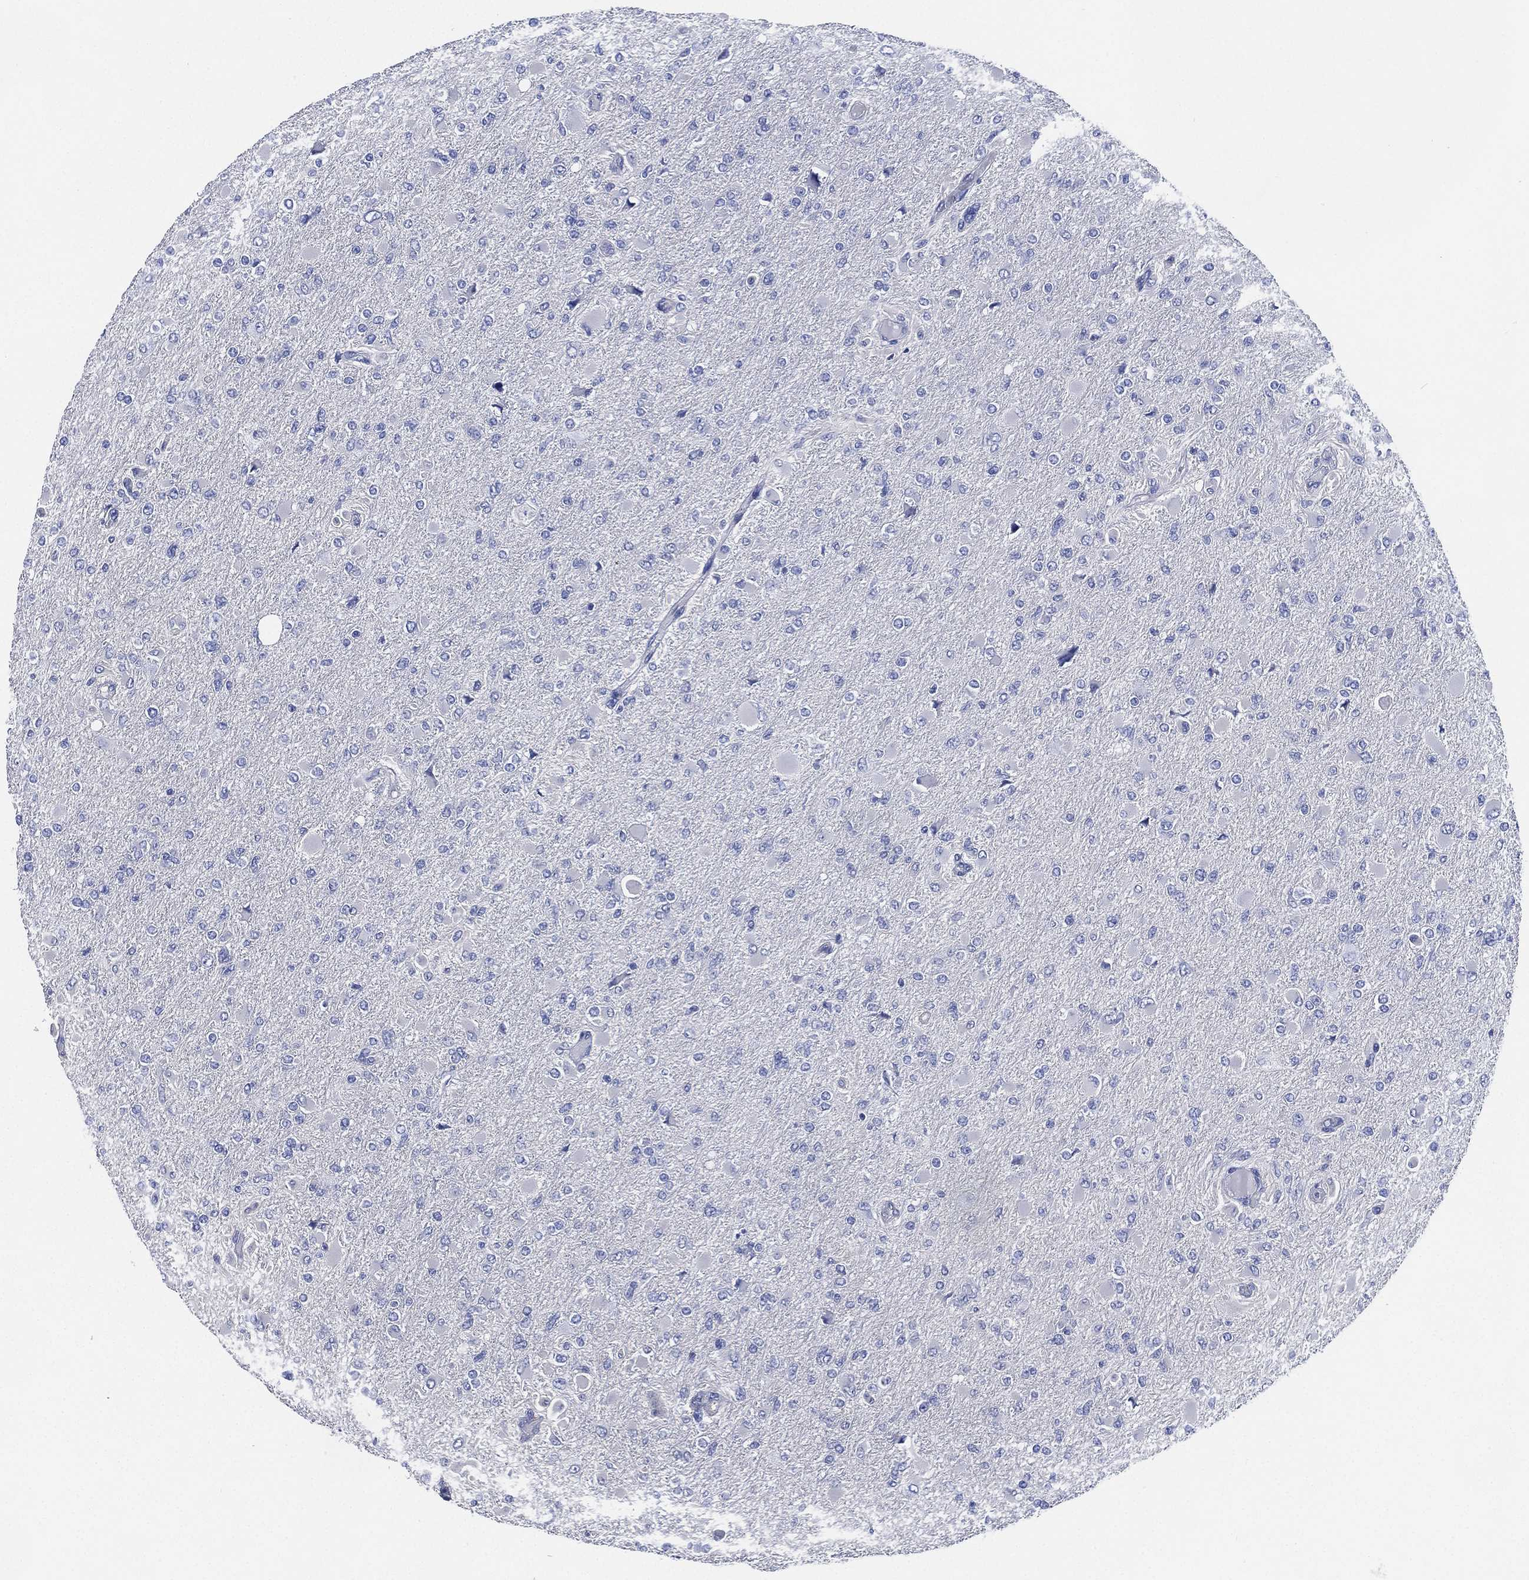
{"staining": {"intensity": "negative", "quantity": "none", "location": "none"}, "tissue": "glioma", "cell_type": "Tumor cells", "image_type": "cancer", "snomed": [{"axis": "morphology", "description": "Glioma, malignant, High grade"}, {"axis": "topography", "description": "Cerebral cortex"}], "caption": "Tumor cells are negative for protein expression in human glioma.", "gene": "CCDC70", "patient": {"sex": "female", "age": 36}}